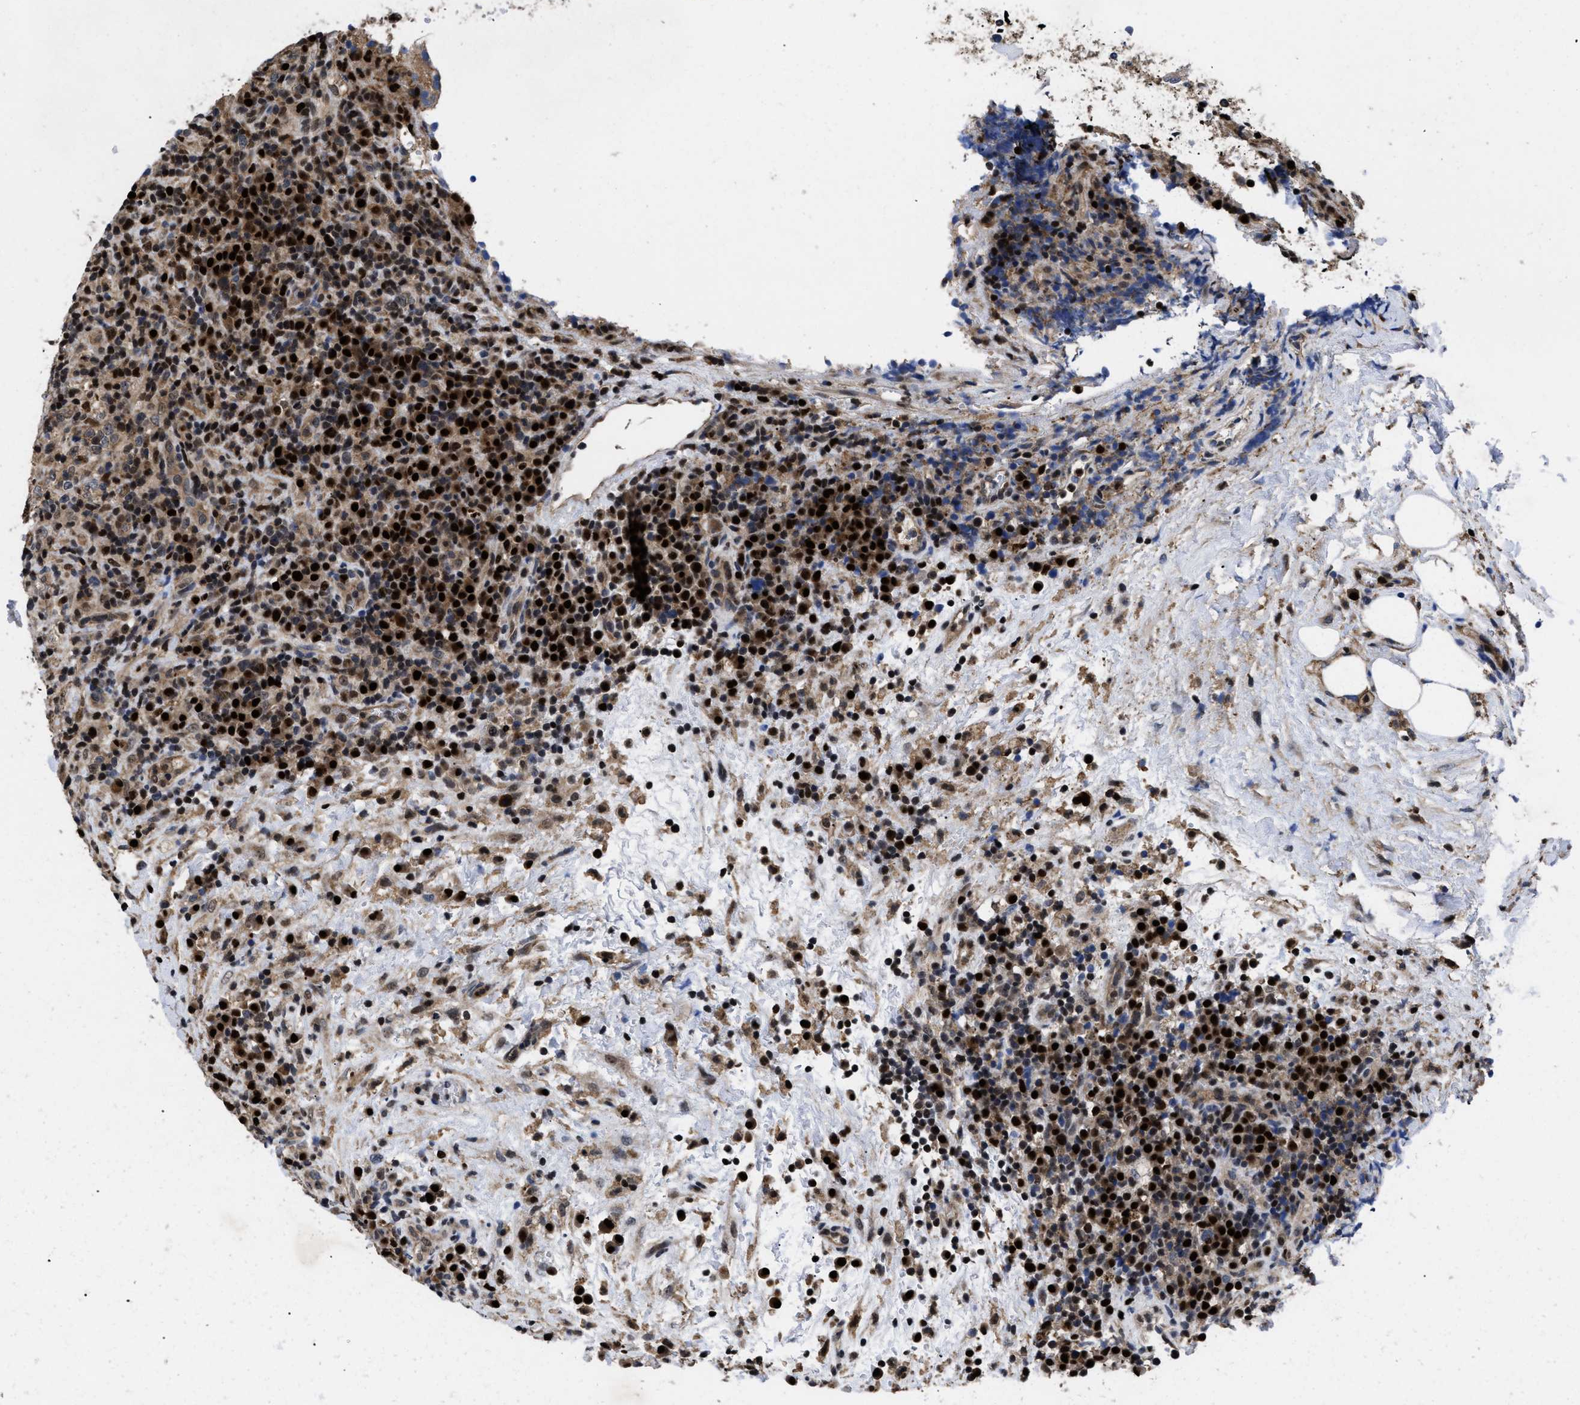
{"staining": {"intensity": "strong", "quantity": "25%-75%", "location": "cytoplasmic/membranous,nuclear"}, "tissue": "lymphoma", "cell_type": "Tumor cells", "image_type": "cancer", "snomed": [{"axis": "morphology", "description": "Malignant lymphoma, non-Hodgkin's type, High grade"}, {"axis": "topography", "description": "Lymph node"}], "caption": "Lymphoma was stained to show a protein in brown. There is high levels of strong cytoplasmic/membranous and nuclear positivity in approximately 25%-75% of tumor cells.", "gene": "FAM200A", "patient": {"sex": "female", "age": 76}}